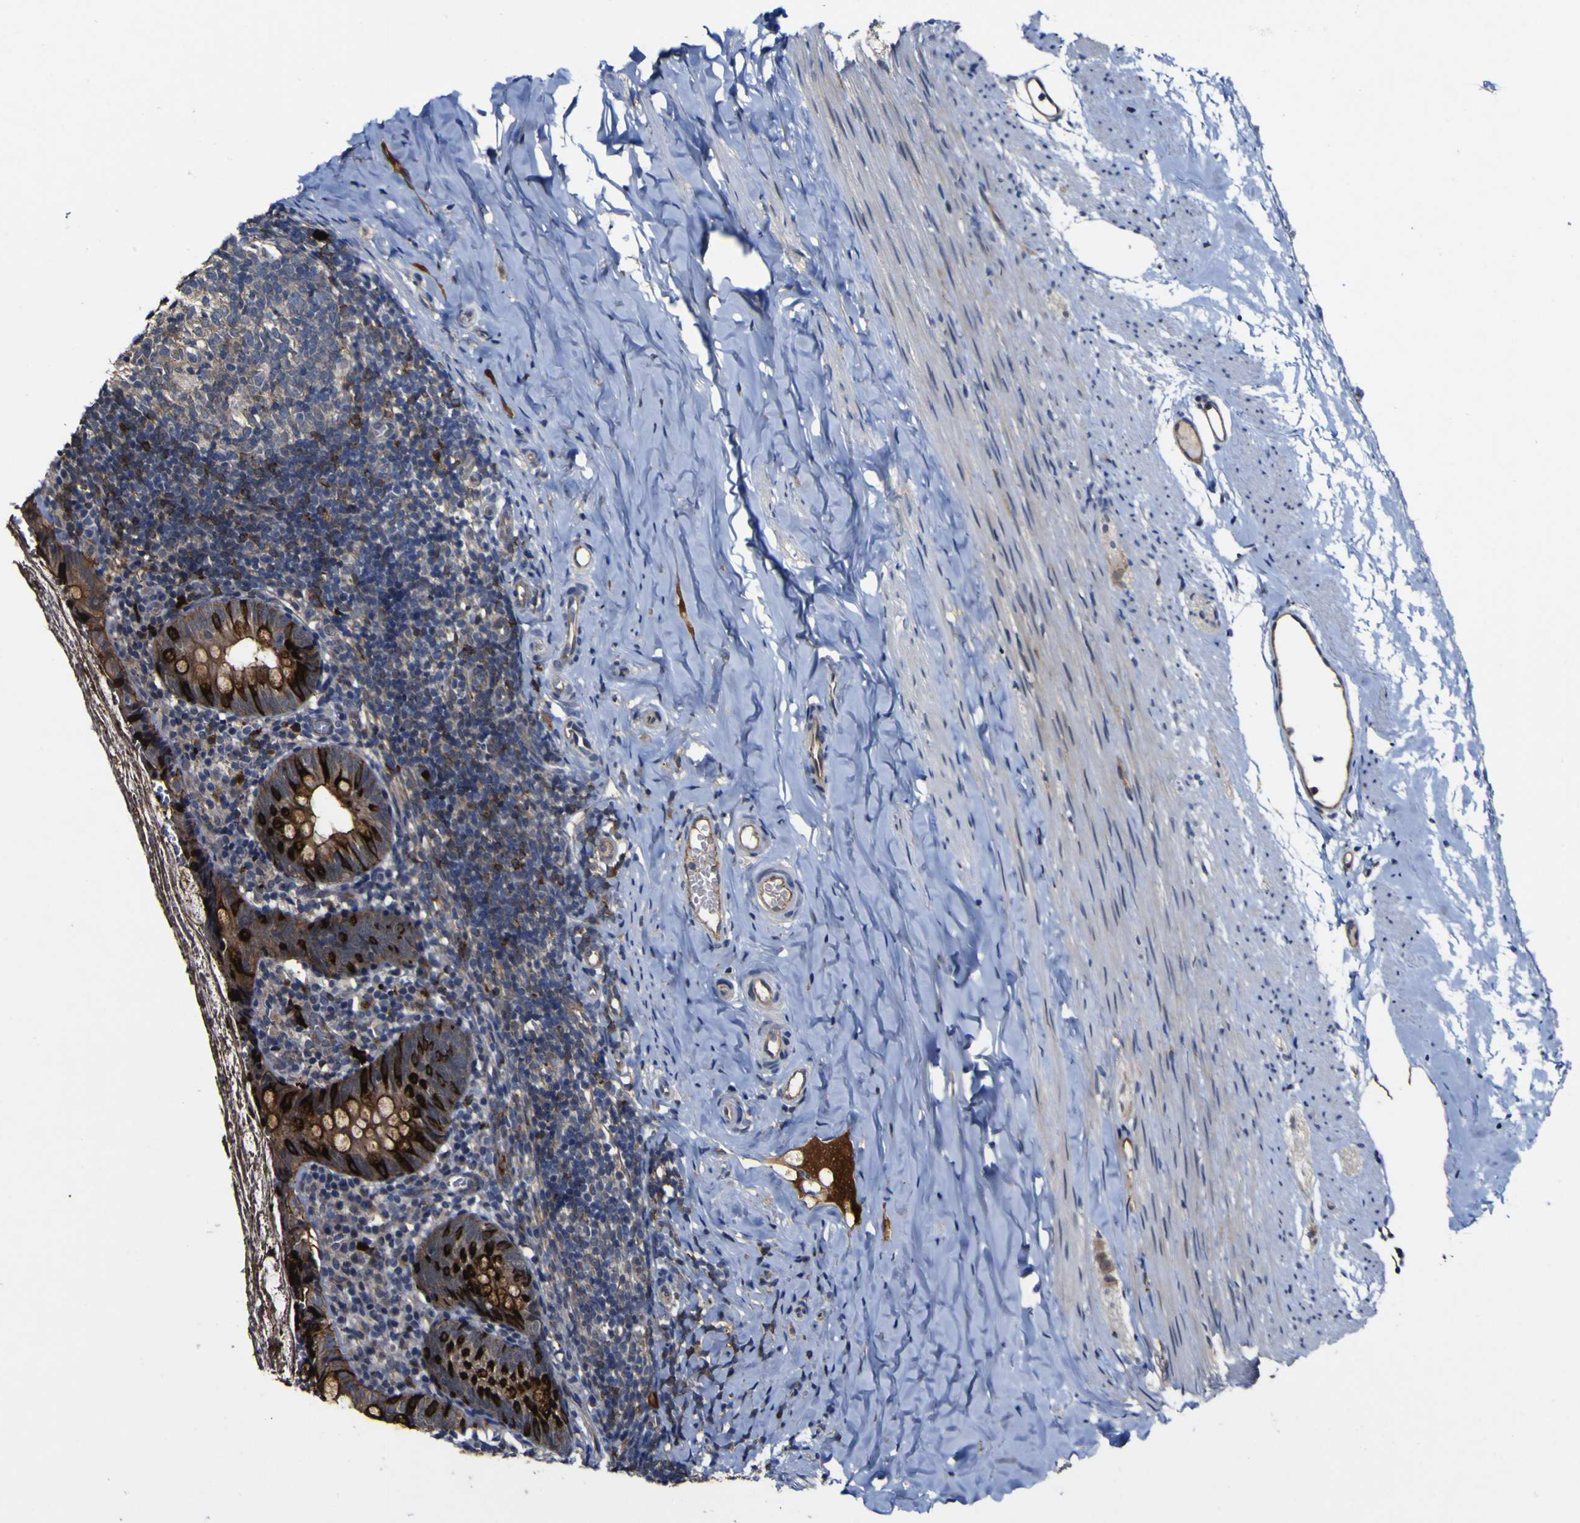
{"staining": {"intensity": "strong", "quantity": ">75%", "location": "cytoplasmic/membranous"}, "tissue": "appendix", "cell_type": "Glandular cells", "image_type": "normal", "snomed": [{"axis": "morphology", "description": "Normal tissue, NOS"}, {"axis": "topography", "description": "Appendix"}], "caption": "An immunohistochemistry (IHC) image of benign tissue is shown. Protein staining in brown shows strong cytoplasmic/membranous positivity in appendix within glandular cells.", "gene": "CCL2", "patient": {"sex": "female", "age": 10}}